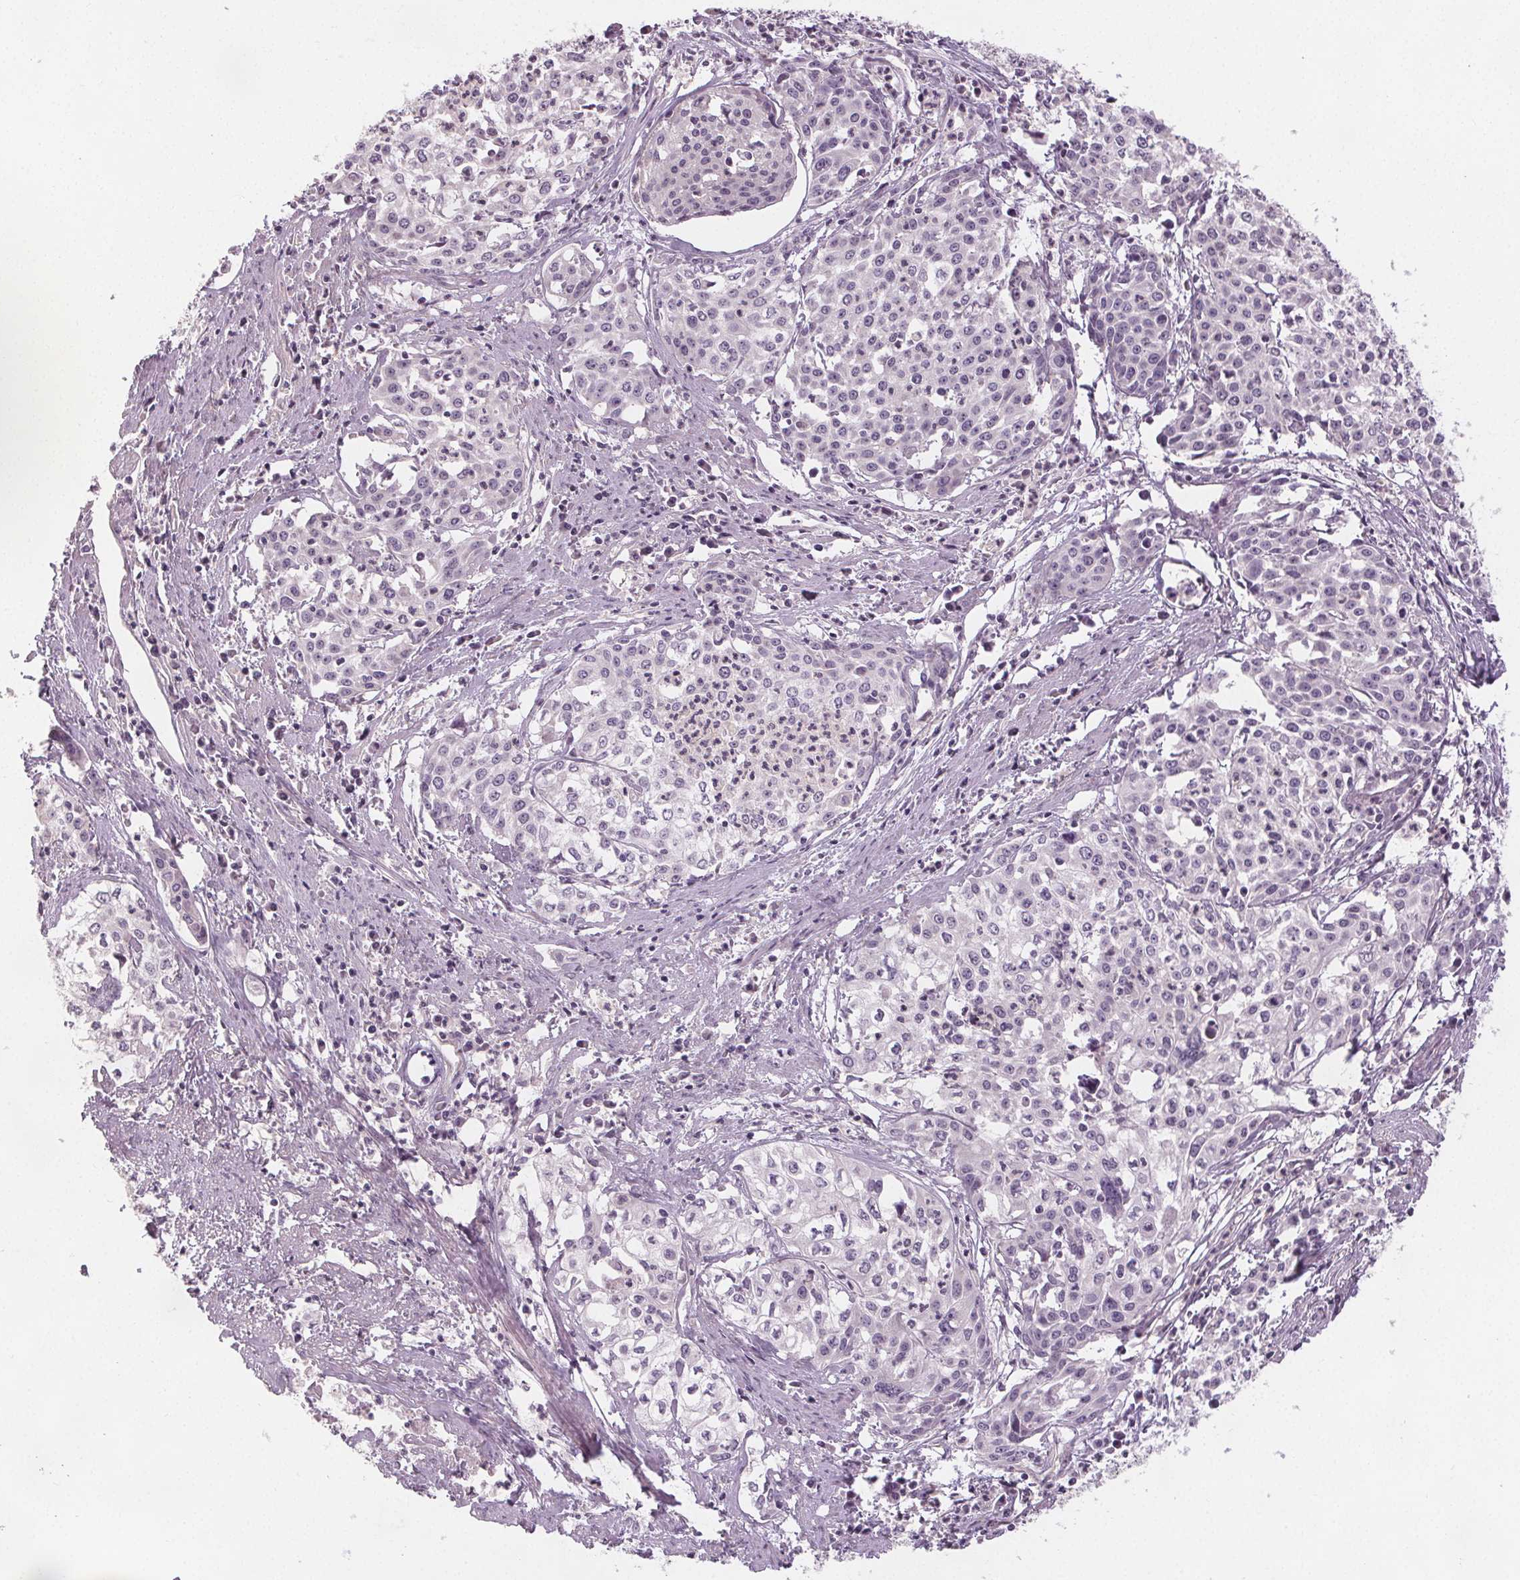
{"staining": {"intensity": "negative", "quantity": "none", "location": "none"}, "tissue": "cervical cancer", "cell_type": "Tumor cells", "image_type": "cancer", "snomed": [{"axis": "morphology", "description": "Squamous cell carcinoma, NOS"}, {"axis": "topography", "description": "Cervix"}], "caption": "Tumor cells are negative for brown protein staining in cervical squamous cell carcinoma. (Stains: DAB (3,3'-diaminobenzidine) immunohistochemistry with hematoxylin counter stain, Microscopy: brightfield microscopy at high magnification).", "gene": "VNN1", "patient": {"sex": "female", "age": 39}}